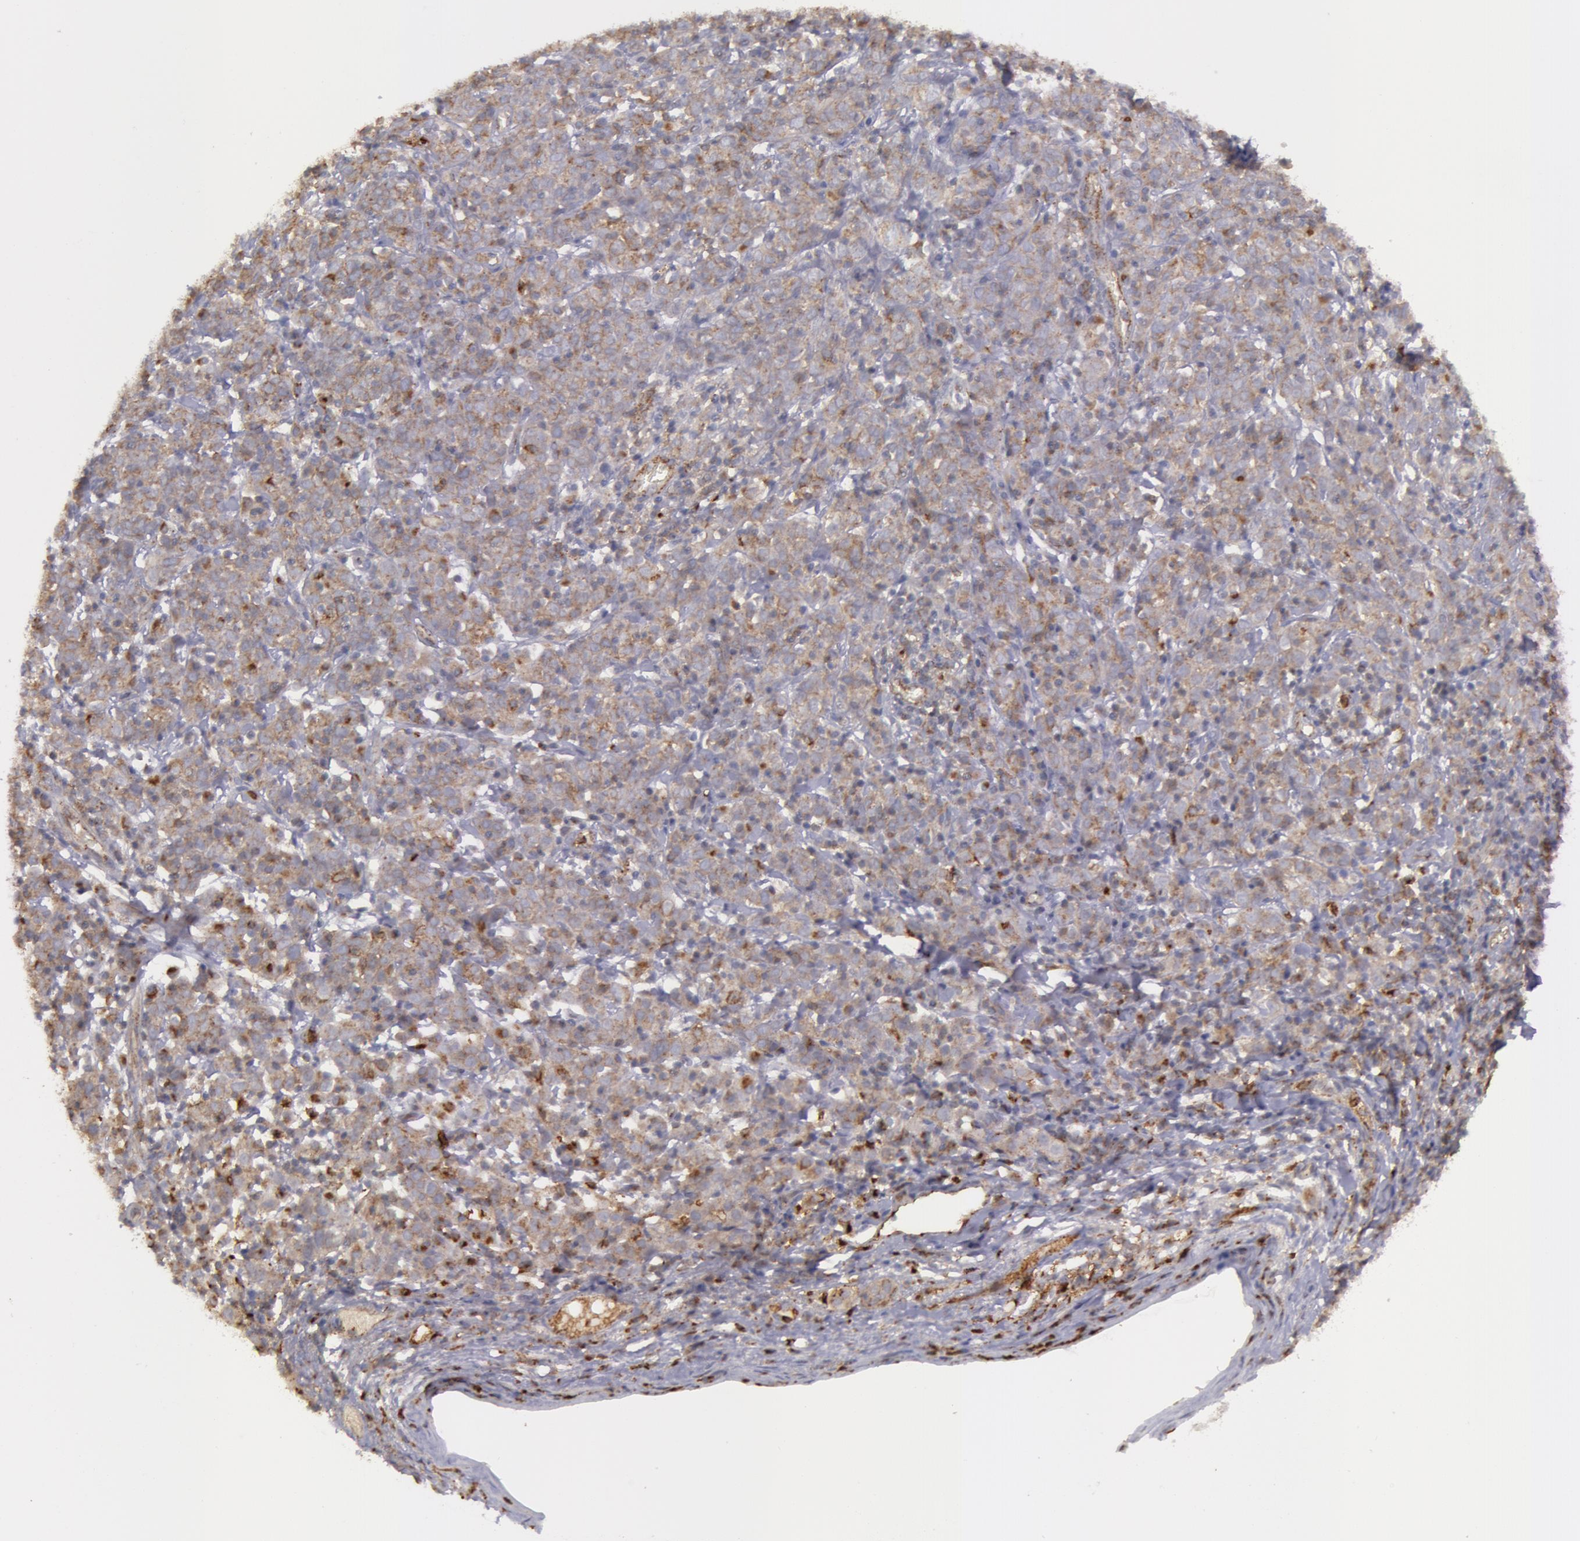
{"staining": {"intensity": "weak", "quantity": ">75%", "location": "cytoplasmic/membranous"}, "tissue": "cervical cancer", "cell_type": "Tumor cells", "image_type": "cancer", "snomed": [{"axis": "morphology", "description": "Normal tissue, NOS"}, {"axis": "morphology", "description": "Squamous cell carcinoma, NOS"}, {"axis": "topography", "description": "Cervix"}], "caption": "Weak cytoplasmic/membranous protein positivity is present in about >75% of tumor cells in squamous cell carcinoma (cervical).", "gene": "FLOT2", "patient": {"sex": "female", "age": 67}}